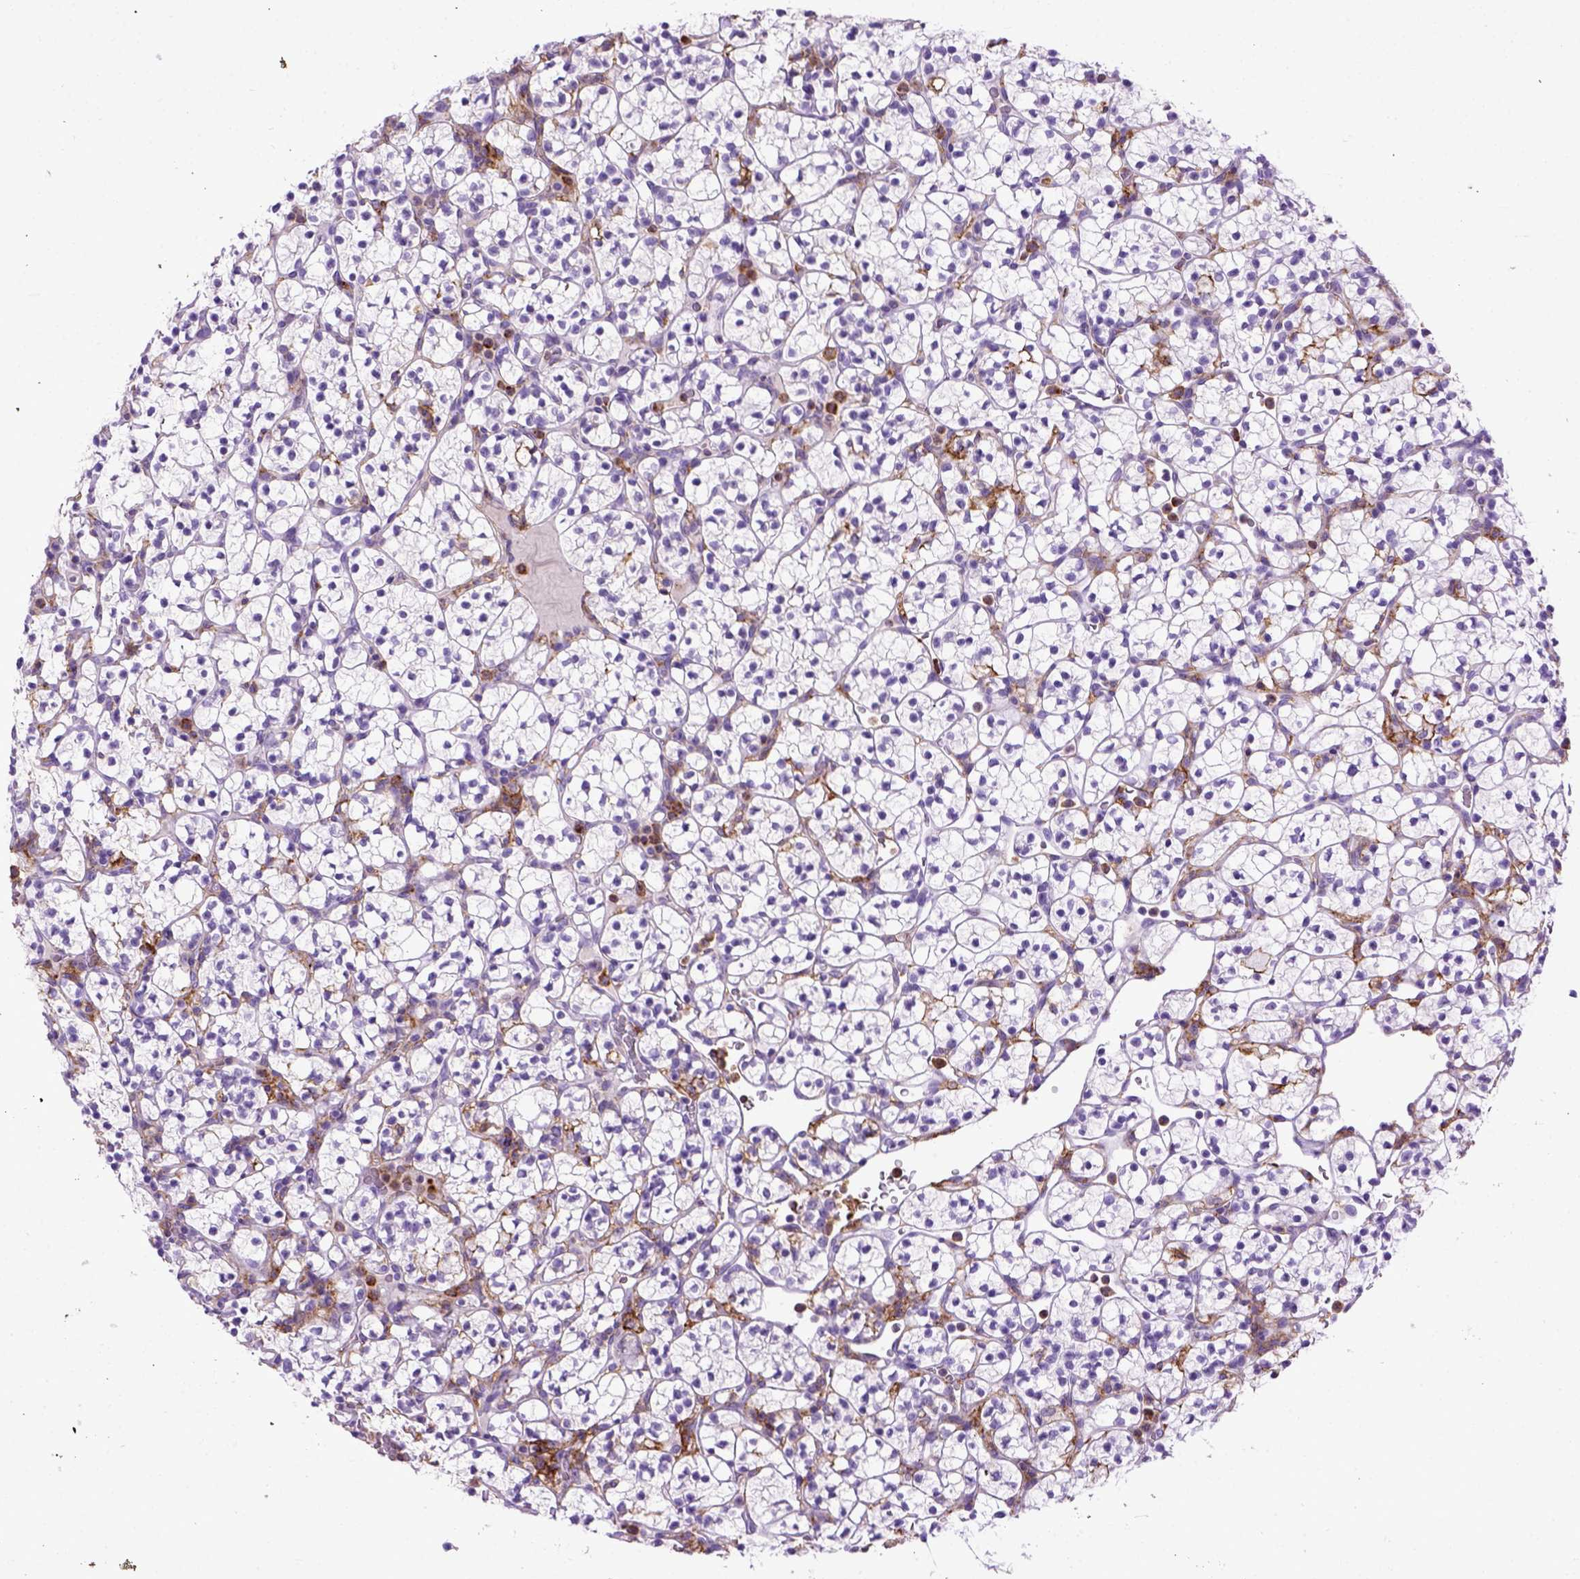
{"staining": {"intensity": "negative", "quantity": "none", "location": "none"}, "tissue": "renal cancer", "cell_type": "Tumor cells", "image_type": "cancer", "snomed": [{"axis": "morphology", "description": "Adenocarcinoma, NOS"}, {"axis": "topography", "description": "Kidney"}], "caption": "The photomicrograph demonstrates no staining of tumor cells in adenocarcinoma (renal).", "gene": "ITGAX", "patient": {"sex": "female", "age": 89}}